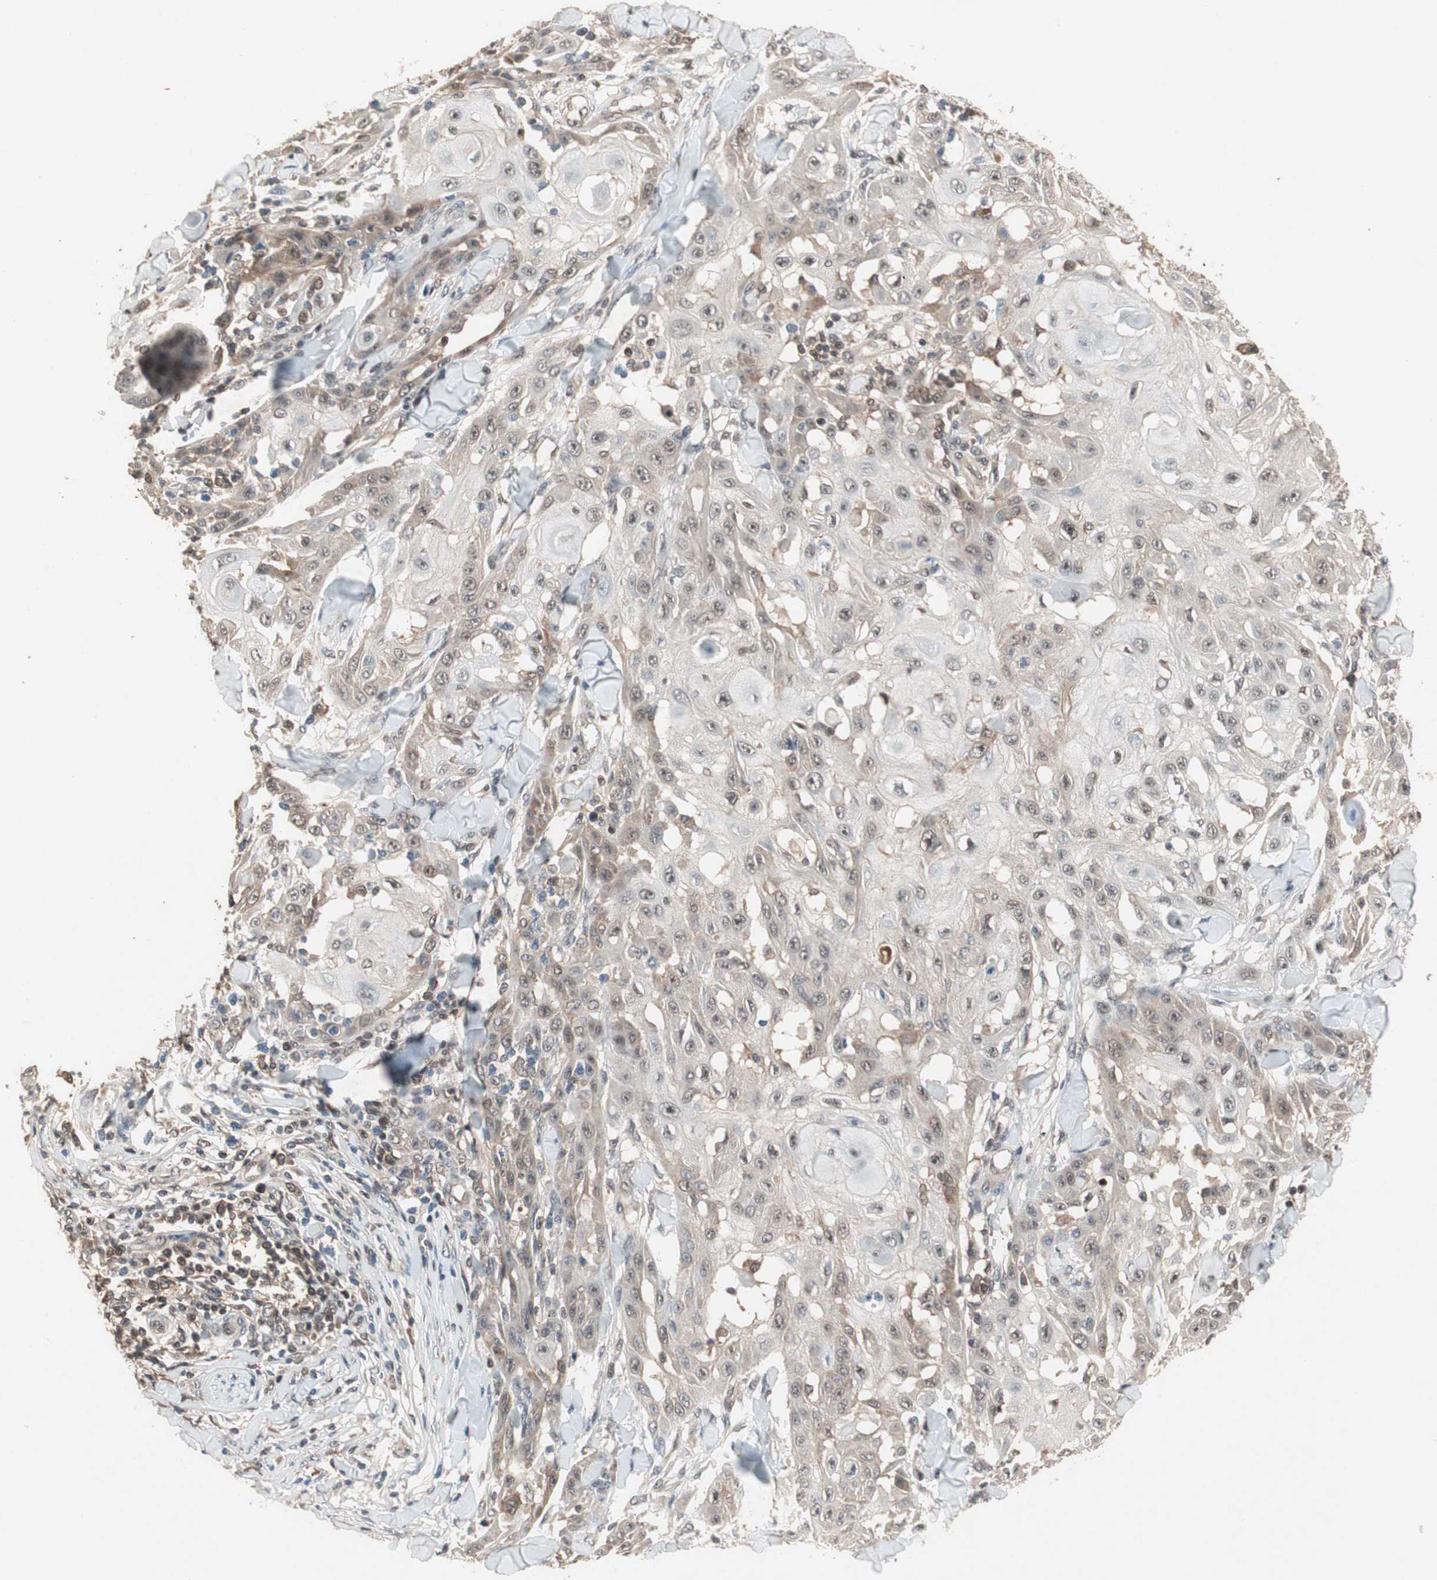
{"staining": {"intensity": "moderate", "quantity": ">75%", "location": "cytoplasmic/membranous,nuclear"}, "tissue": "skin cancer", "cell_type": "Tumor cells", "image_type": "cancer", "snomed": [{"axis": "morphology", "description": "Squamous cell carcinoma, NOS"}, {"axis": "topography", "description": "Skin"}], "caption": "Skin cancer (squamous cell carcinoma) stained with DAB (3,3'-diaminobenzidine) IHC reveals medium levels of moderate cytoplasmic/membranous and nuclear staining in approximately >75% of tumor cells.", "gene": "GART", "patient": {"sex": "male", "age": 24}}